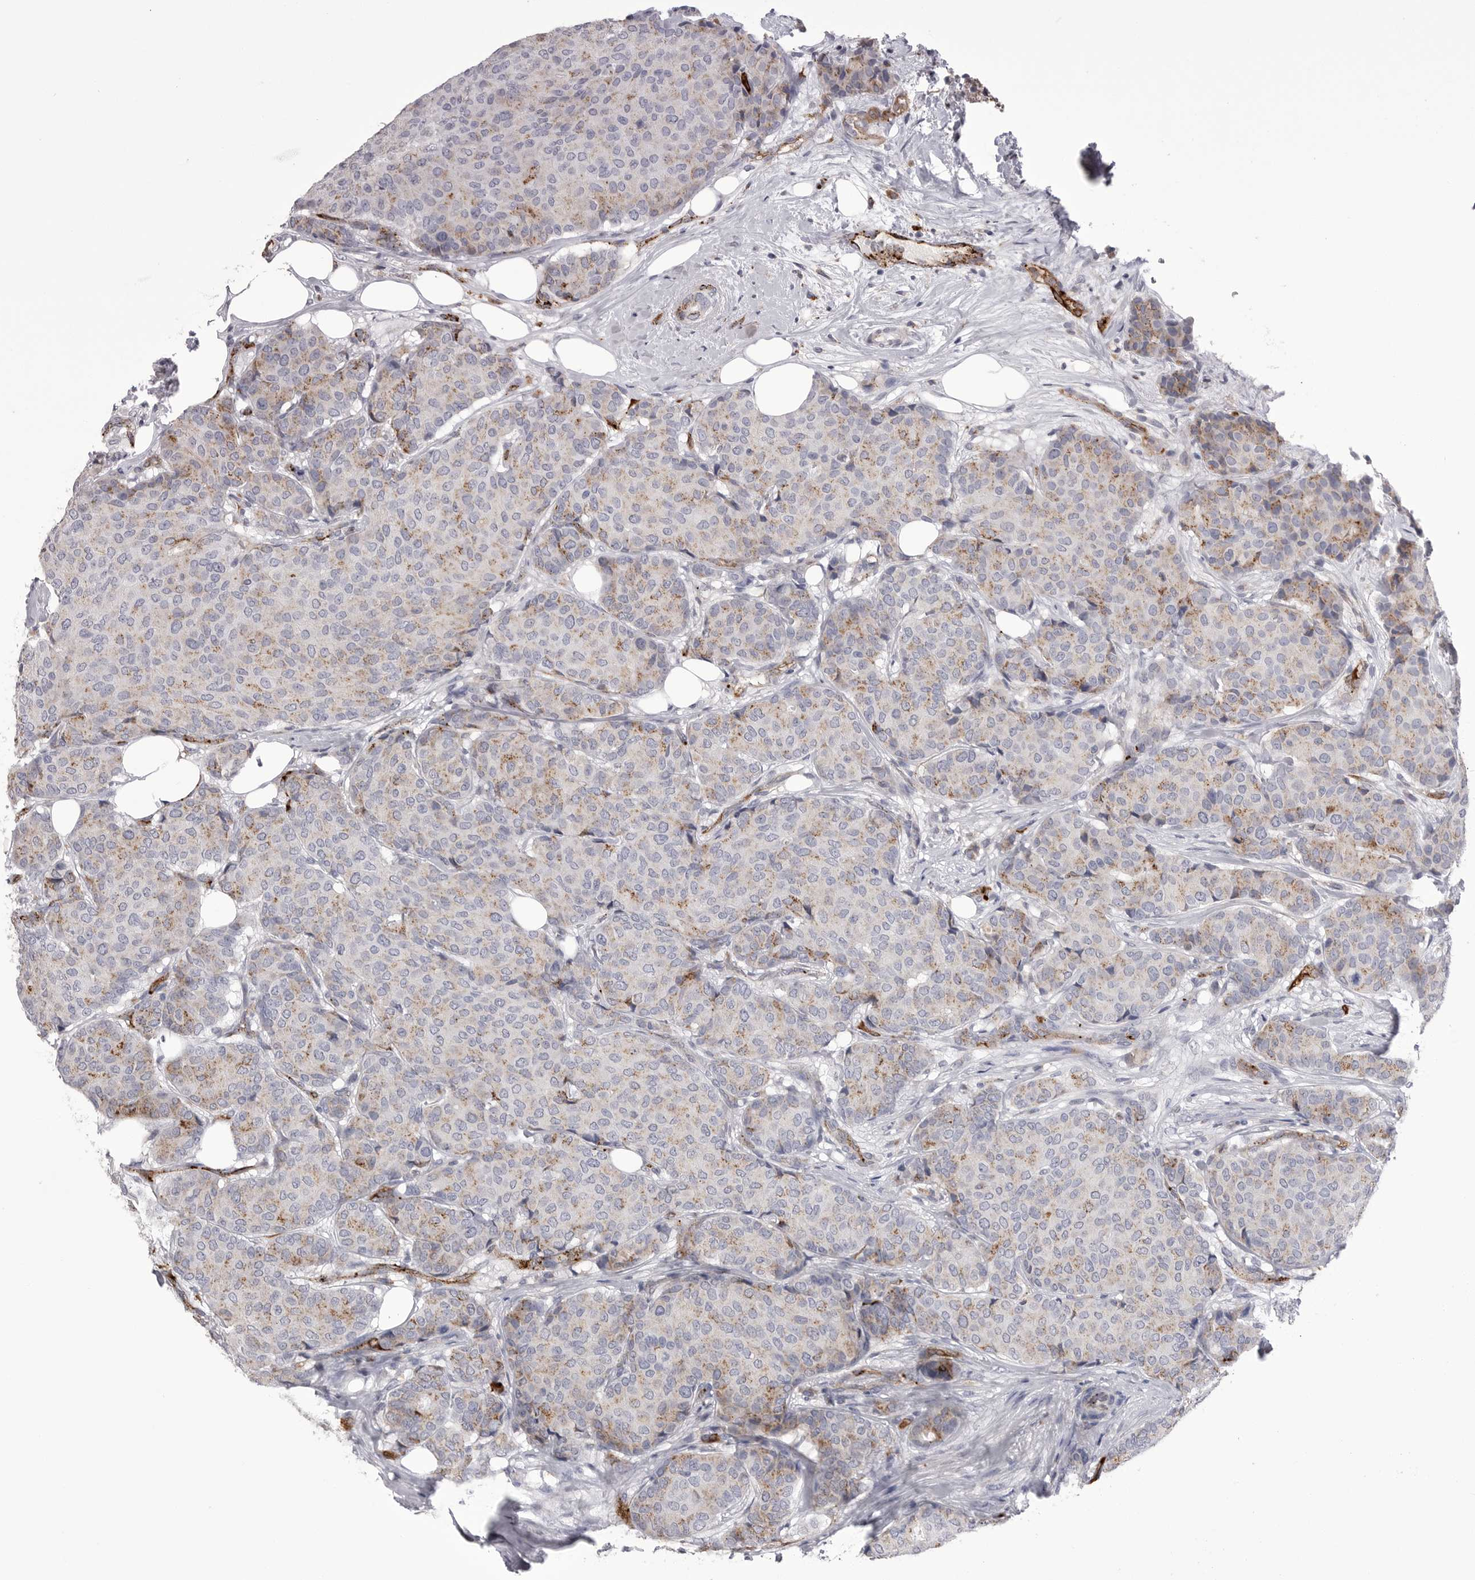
{"staining": {"intensity": "moderate", "quantity": "25%-75%", "location": "cytoplasmic/membranous"}, "tissue": "breast cancer", "cell_type": "Tumor cells", "image_type": "cancer", "snomed": [{"axis": "morphology", "description": "Duct carcinoma"}, {"axis": "topography", "description": "Breast"}], "caption": "This is a micrograph of IHC staining of infiltrating ductal carcinoma (breast), which shows moderate staining in the cytoplasmic/membranous of tumor cells.", "gene": "PSPN", "patient": {"sex": "female", "age": 75}}